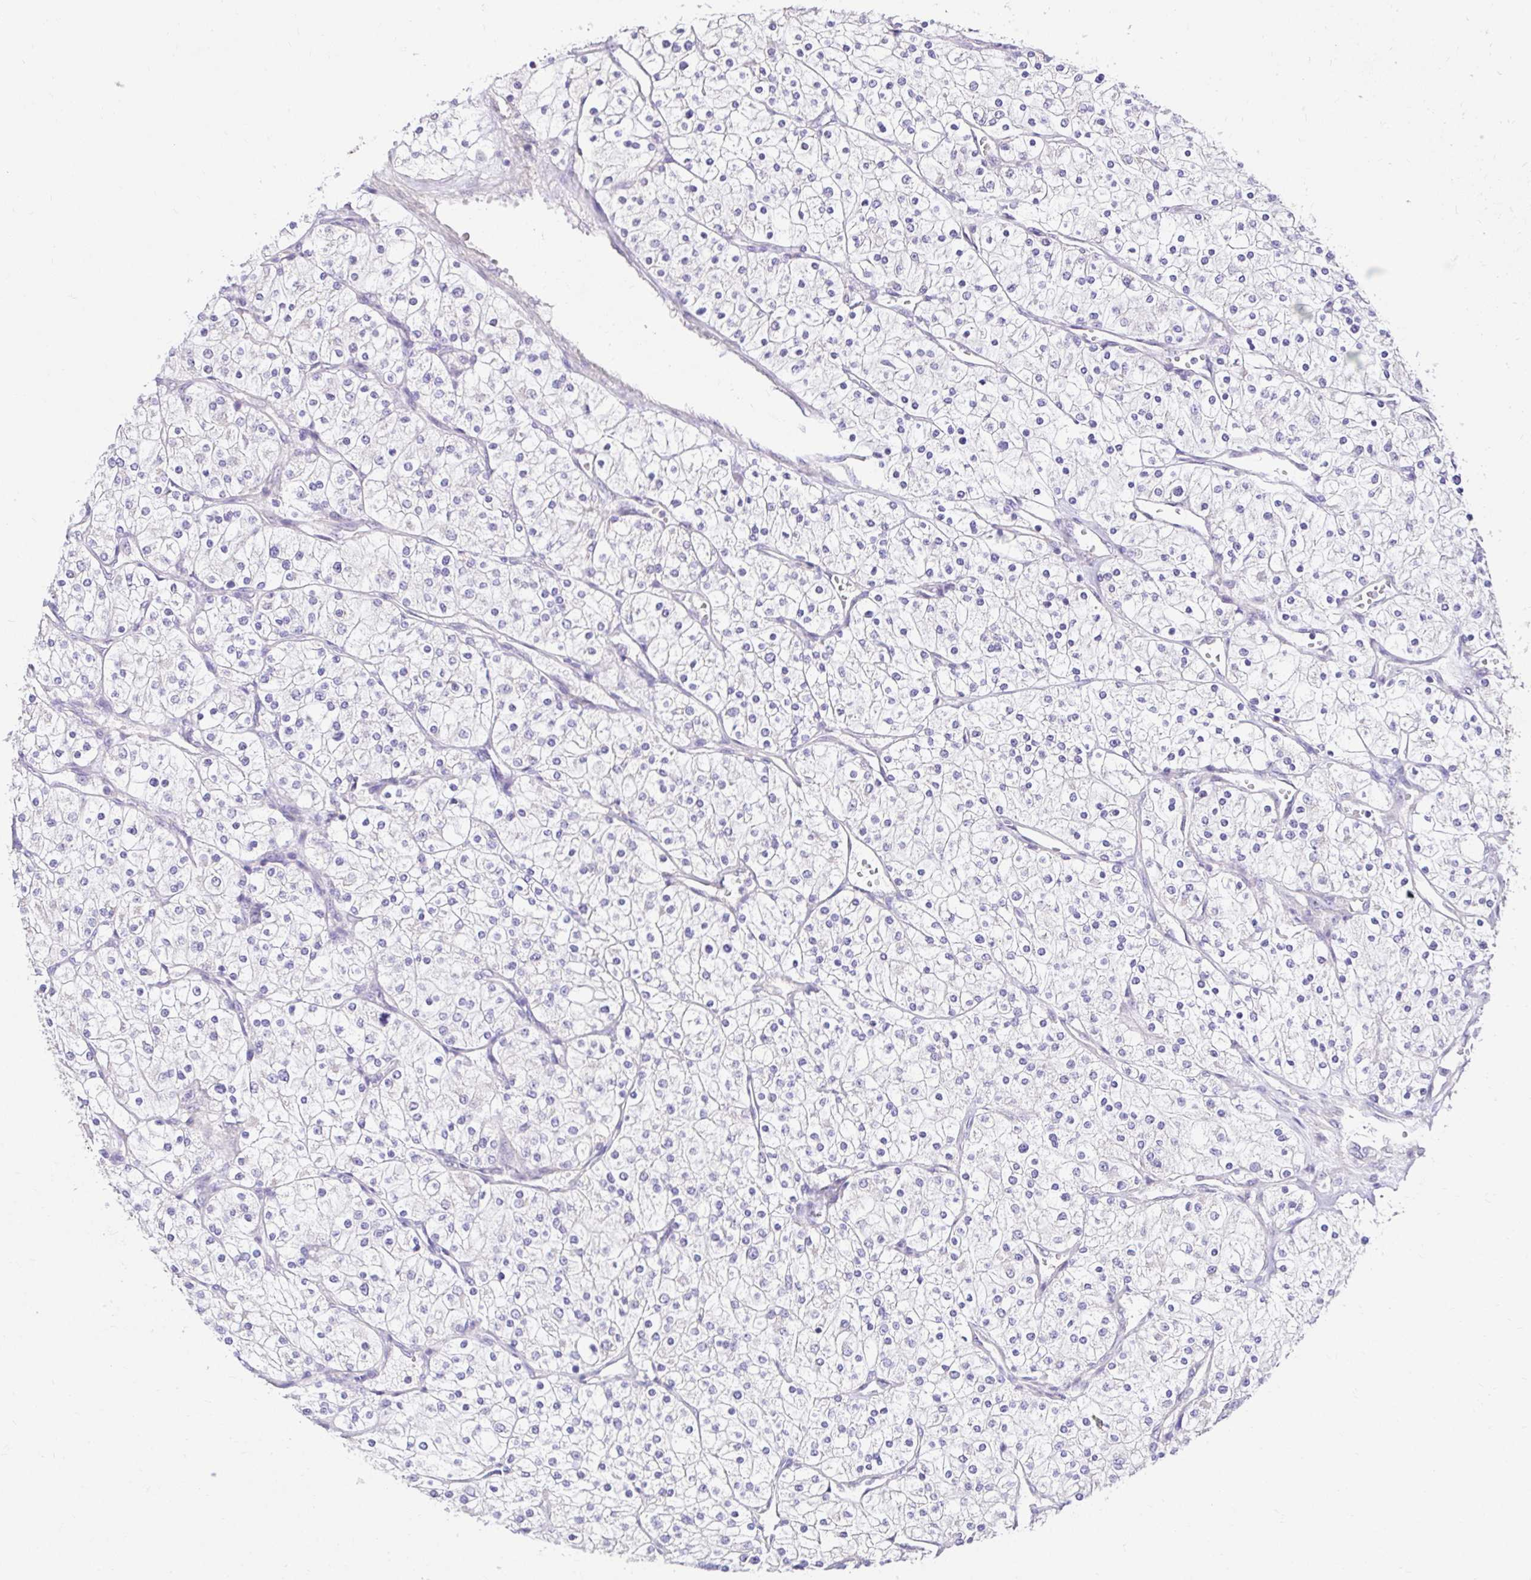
{"staining": {"intensity": "negative", "quantity": "none", "location": "none"}, "tissue": "renal cancer", "cell_type": "Tumor cells", "image_type": "cancer", "snomed": [{"axis": "morphology", "description": "Adenocarcinoma, NOS"}, {"axis": "topography", "description": "Kidney"}], "caption": "Tumor cells are negative for protein expression in human renal adenocarcinoma.", "gene": "KIAA1210", "patient": {"sex": "male", "age": 80}}